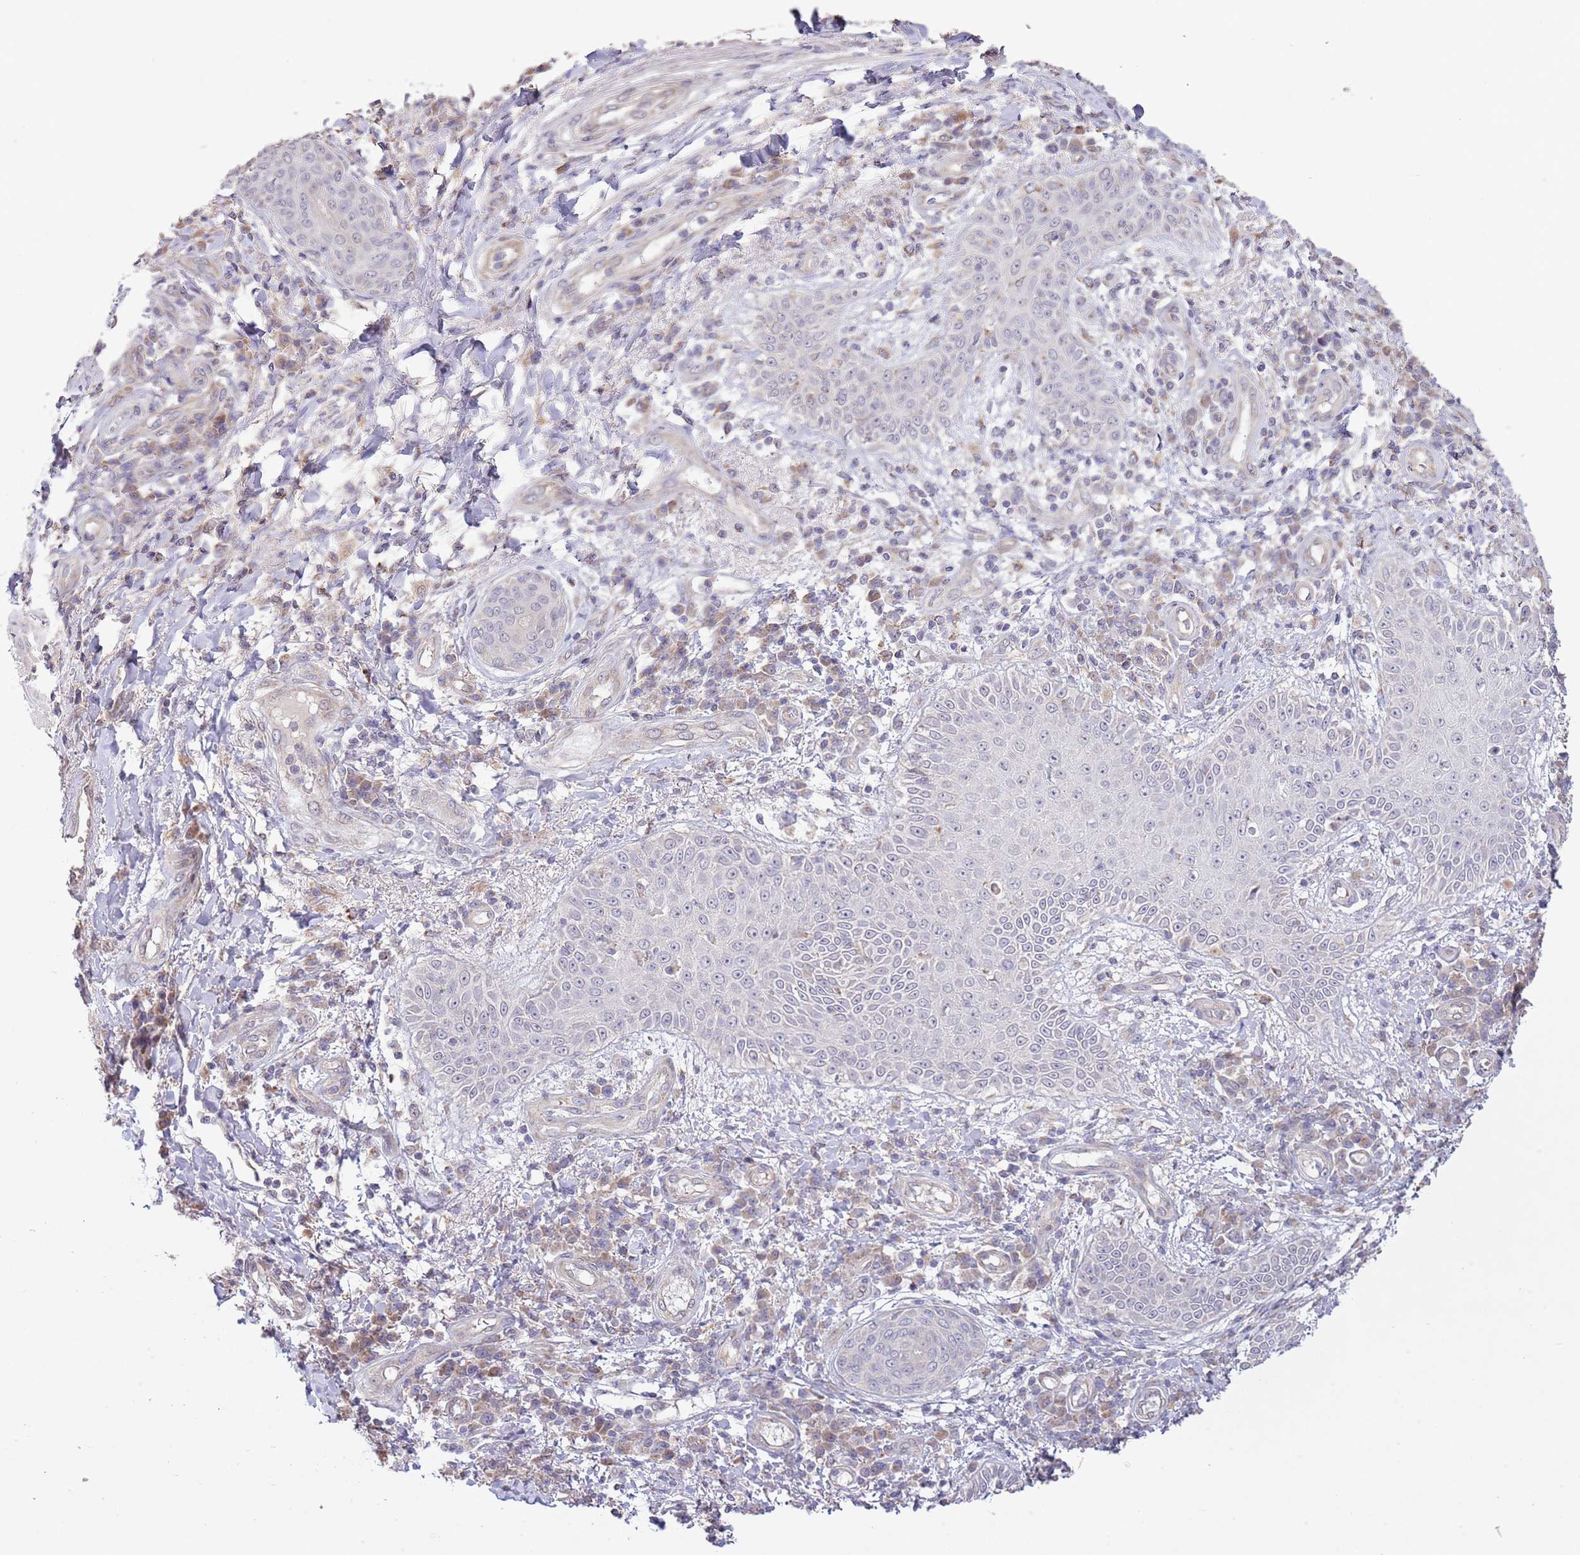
{"staining": {"intensity": "negative", "quantity": "none", "location": "none"}, "tissue": "skin cancer", "cell_type": "Tumor cells", "image_type": "cancer", "snomed": [{"axis": "morphology", "description": "Squamous cell carcinoma, NOS"}, {"axis": "topography", "description": "Skin"}], "caption": "Tumor cells show no significant expression in skin squamous cell carcinoma.", "gene": "IVD", "patient": {"sex": "male", "age": 70}}